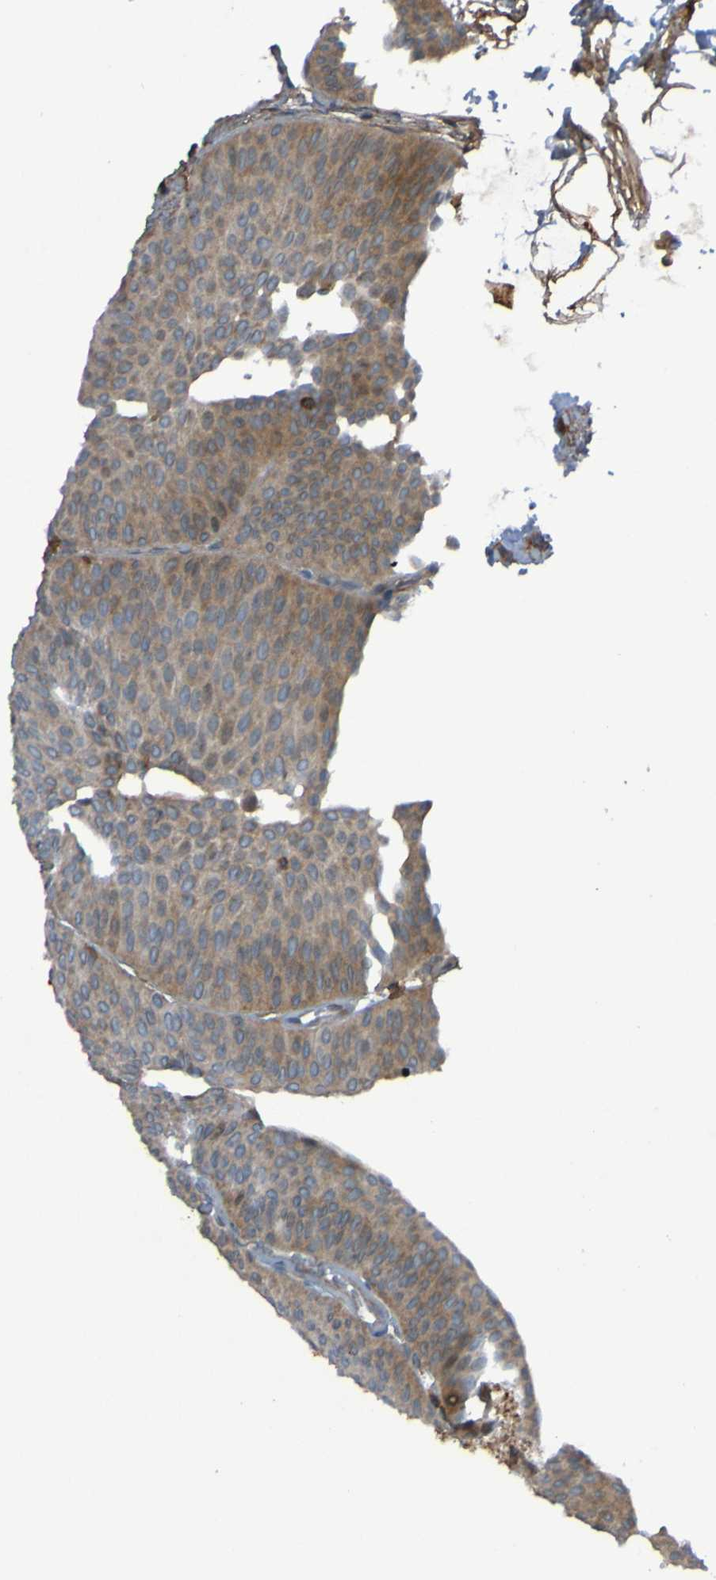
{"staining": {"intensity": "weak", "quantity": ">75%", "location": "cytoplasmic/membranous,nuclear"}, "tissue": "urothelial cancer", "cell_type": "Tumor cells", "image_type": "cancer", "snomed": [{"axis": "morphology", "description": "Urothelial carcinoma, Low grade"}, {"axis": "topography", "description": "Urinary bladder"}], "caption": "Immunohistochemistry (IHC) (DAB) staining of urothelial cancer exhibits weak cytoplasmic/membranous and nuclear protein expression in approximately >75% of tumor cells. The protein of interest is shown in brown color, while the nuclei are stained blue.", "gene": "PDGFB", "patient": {"sex": "female", "age": 60}}